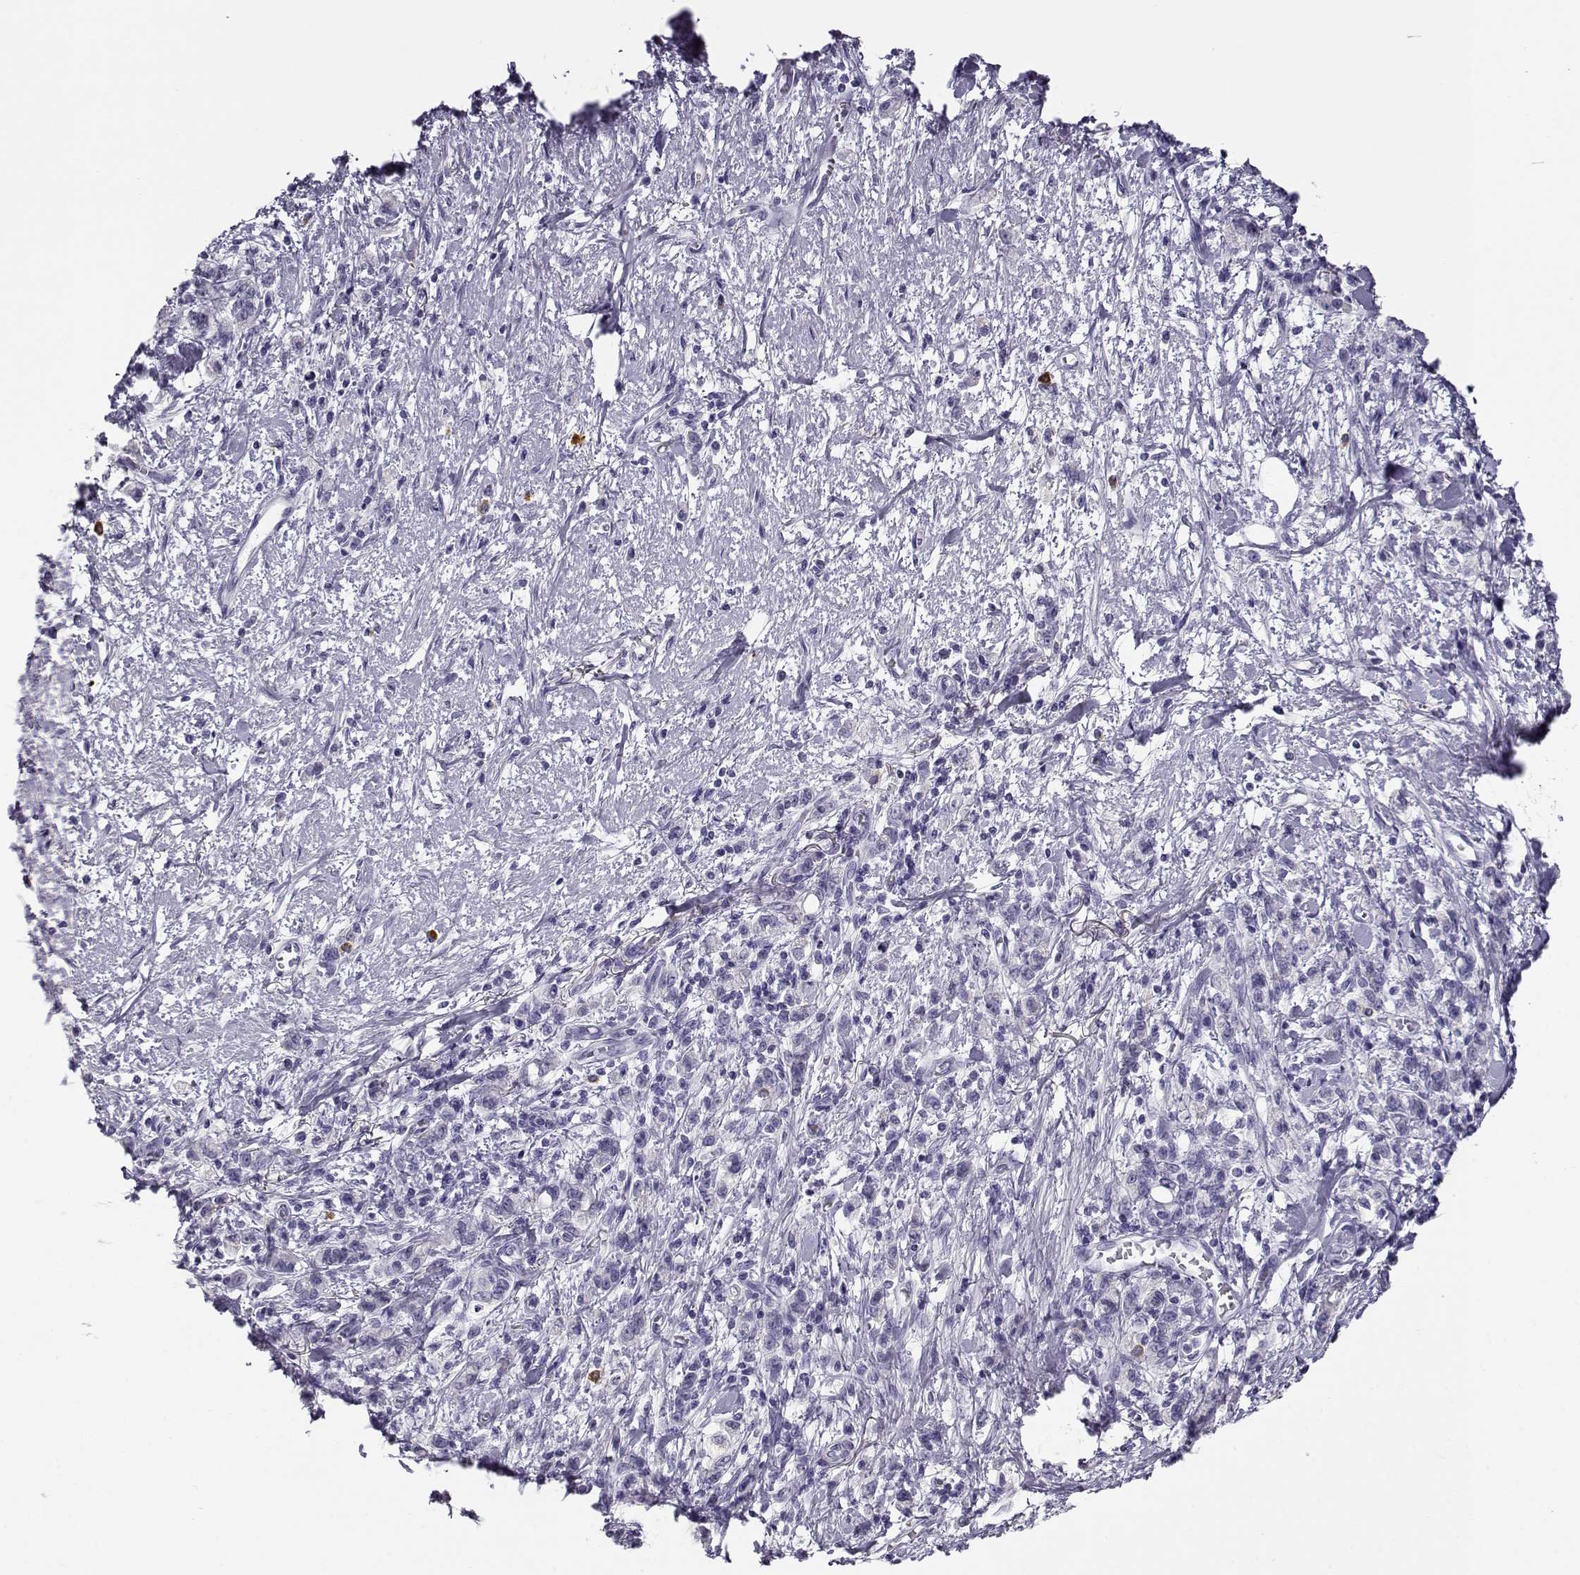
{"staining": {"intensity": "negative", "quantity": "none", "location": "none"}, "tissue": "stomach cancer", "cell_type": "Tumor cells", "image_type": "cancer", "snomed": [{"axis": "morphology", "description": "Adenocarcinoma, NOS"}, {"axis": "topography", "description": "Stomach"}], "caption": "The histopathology image demonstrates no significant staining in tumor cells of stomach adenocarcinoma.", "gene": "CABS1", "patient": {"sex": "male", "age": 77}}